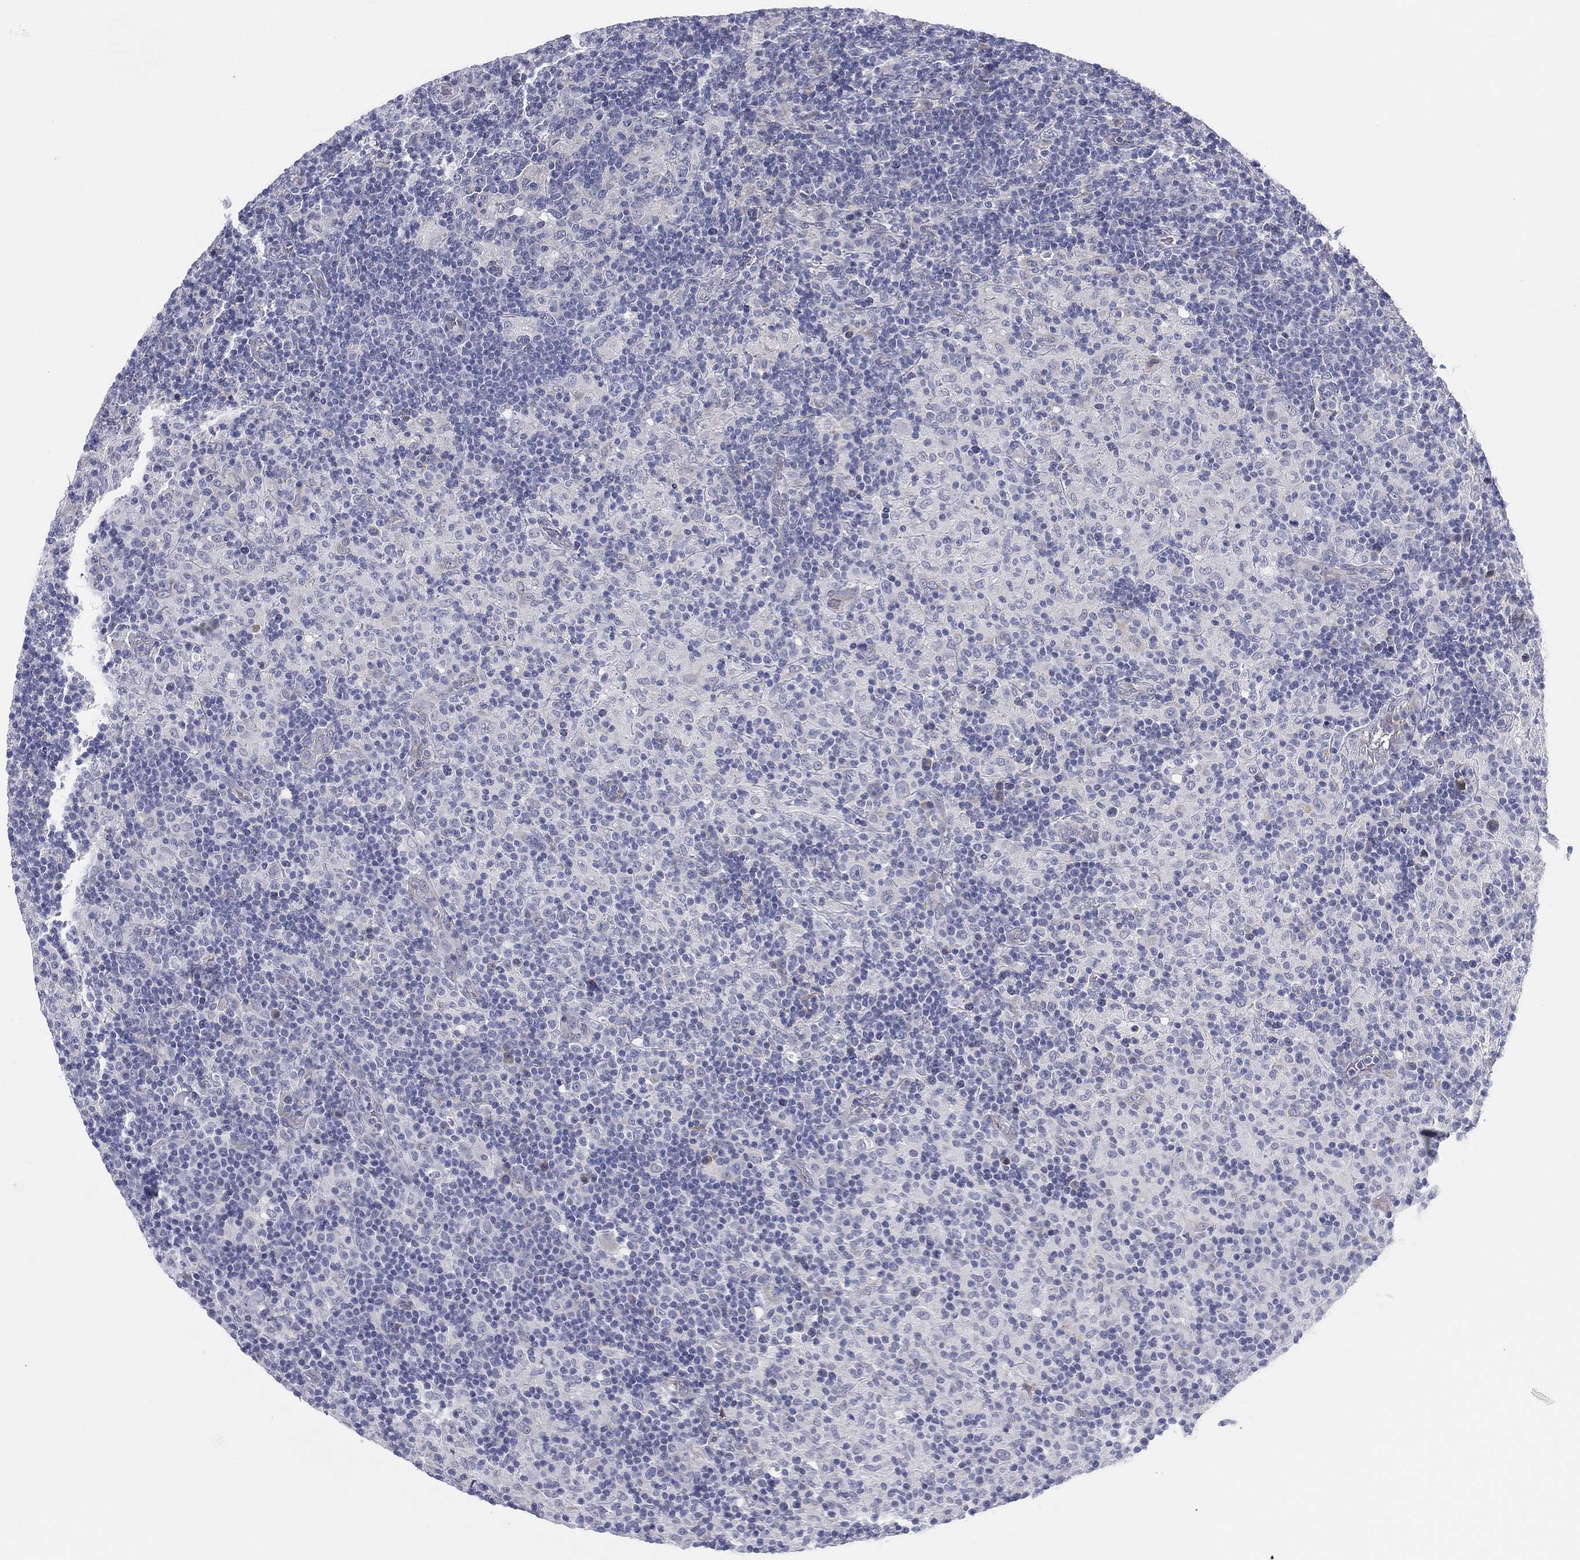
{"staining": {"intensity": "negative", "quantity": "none", "location": "none"}, "tissue": "lymphoma", "cell_type": "Tumor cells", "image_type": "cancer", "snomed": [{"axis": "morphology", "description": "Hodgkin's disease, NOS"}, {"axis": "topography", "description": "Lymph node"}], "caption": "Tumor cells show no significant staining in Hodgkin's disease.", "gene": "MLF1", "patient": {"sex": "male", "age": 70}}